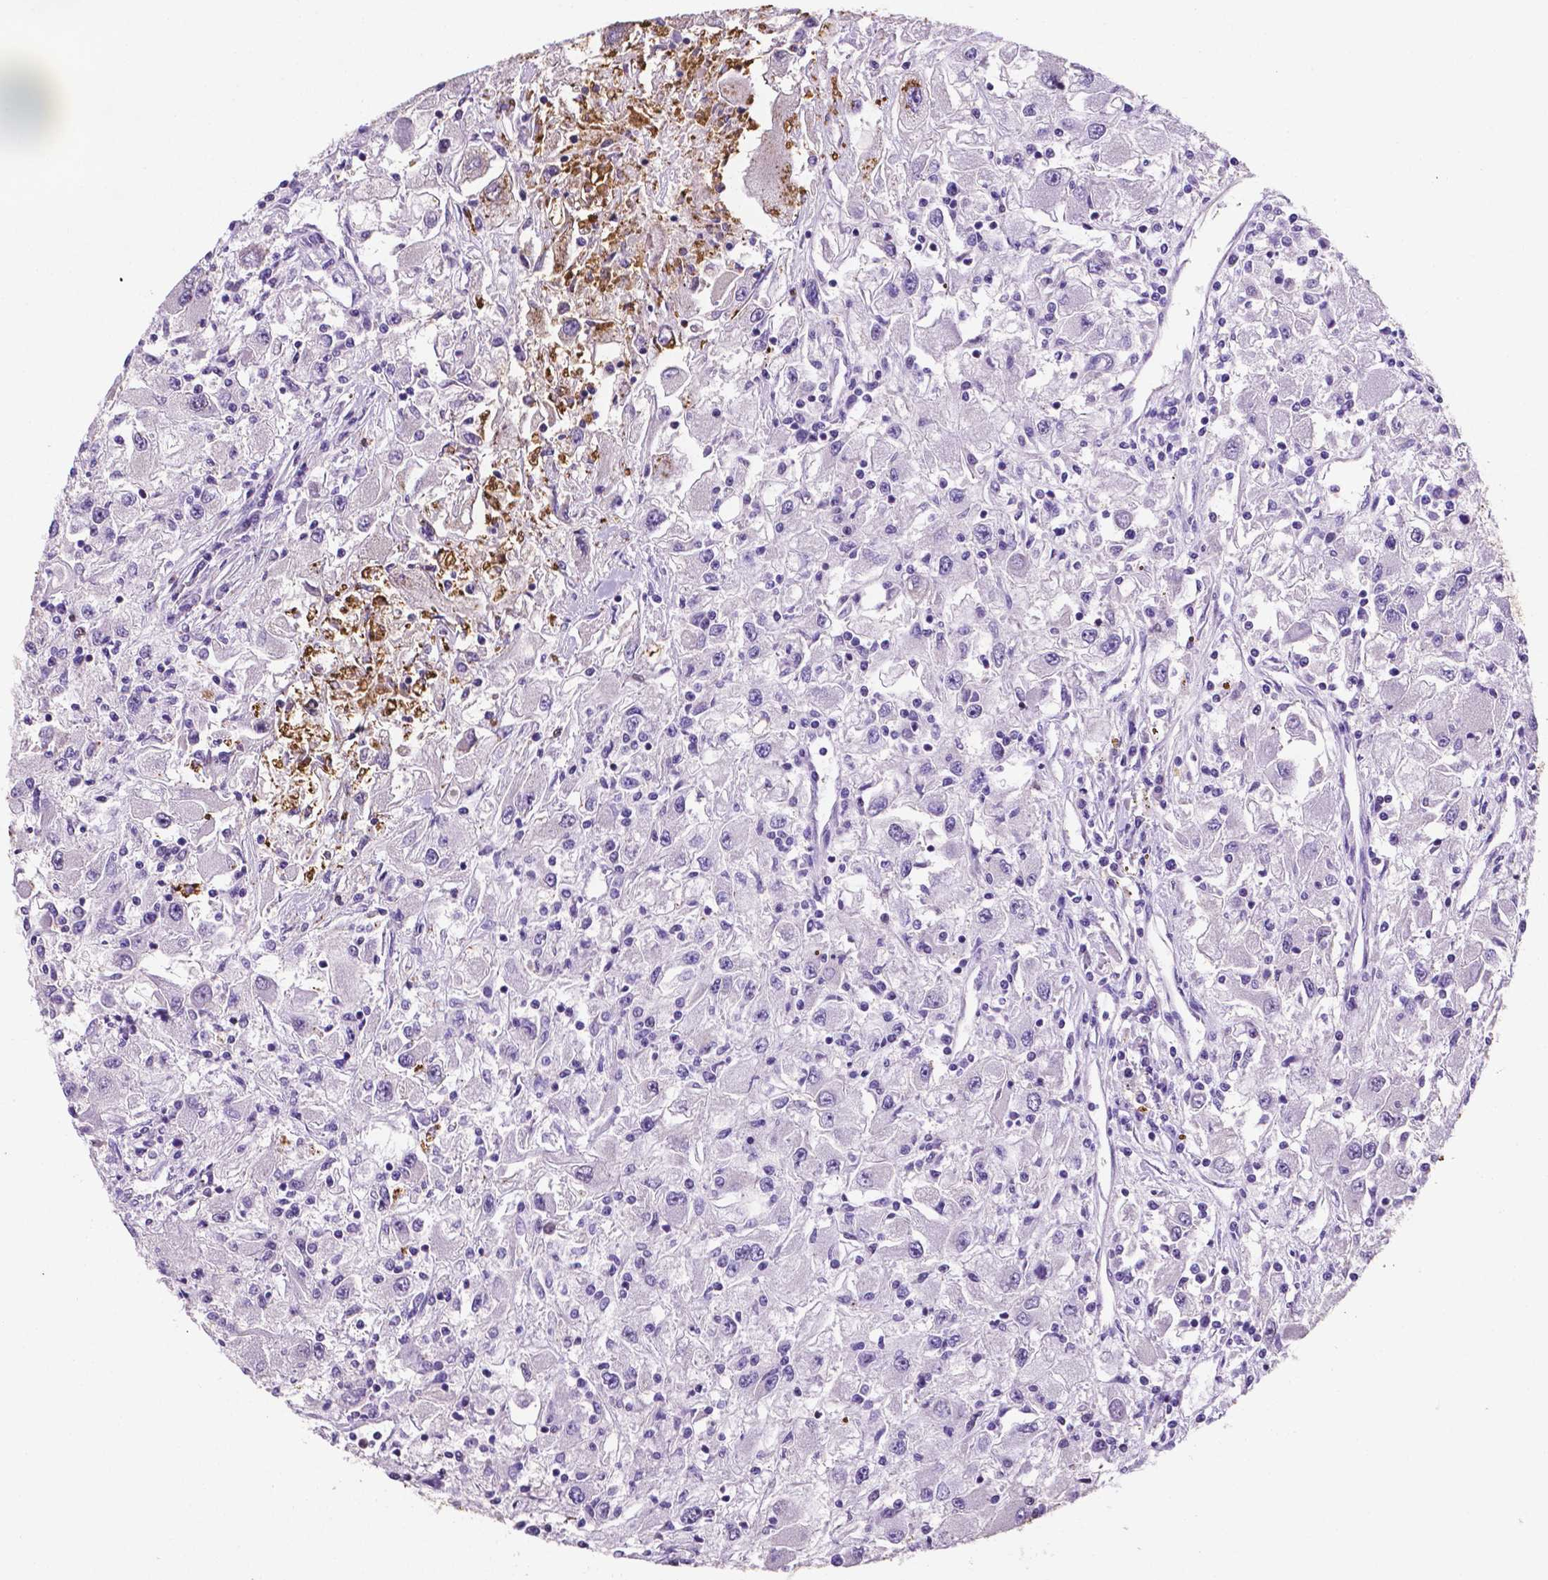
{"staining": {"intensity": "negative", "quantity": "none", "location": "none"}, "tissue": "renal cancer", "cell_type": "Tumor cells", "image_type": "cancer", "snomed": [{"axis": "morphology", "description": "Adenocarcinoma, NOS"}, {"axis": "topography", "description": "Kidney"}], "caption": "Immunohistochemistry (IHC) of human renal adenocarcinoma exhibits no expression in tumor cells. (DAB IHC, high magnification).", "gene": "TM4SF20", "patient": {"sex": "female", "age": 67}}